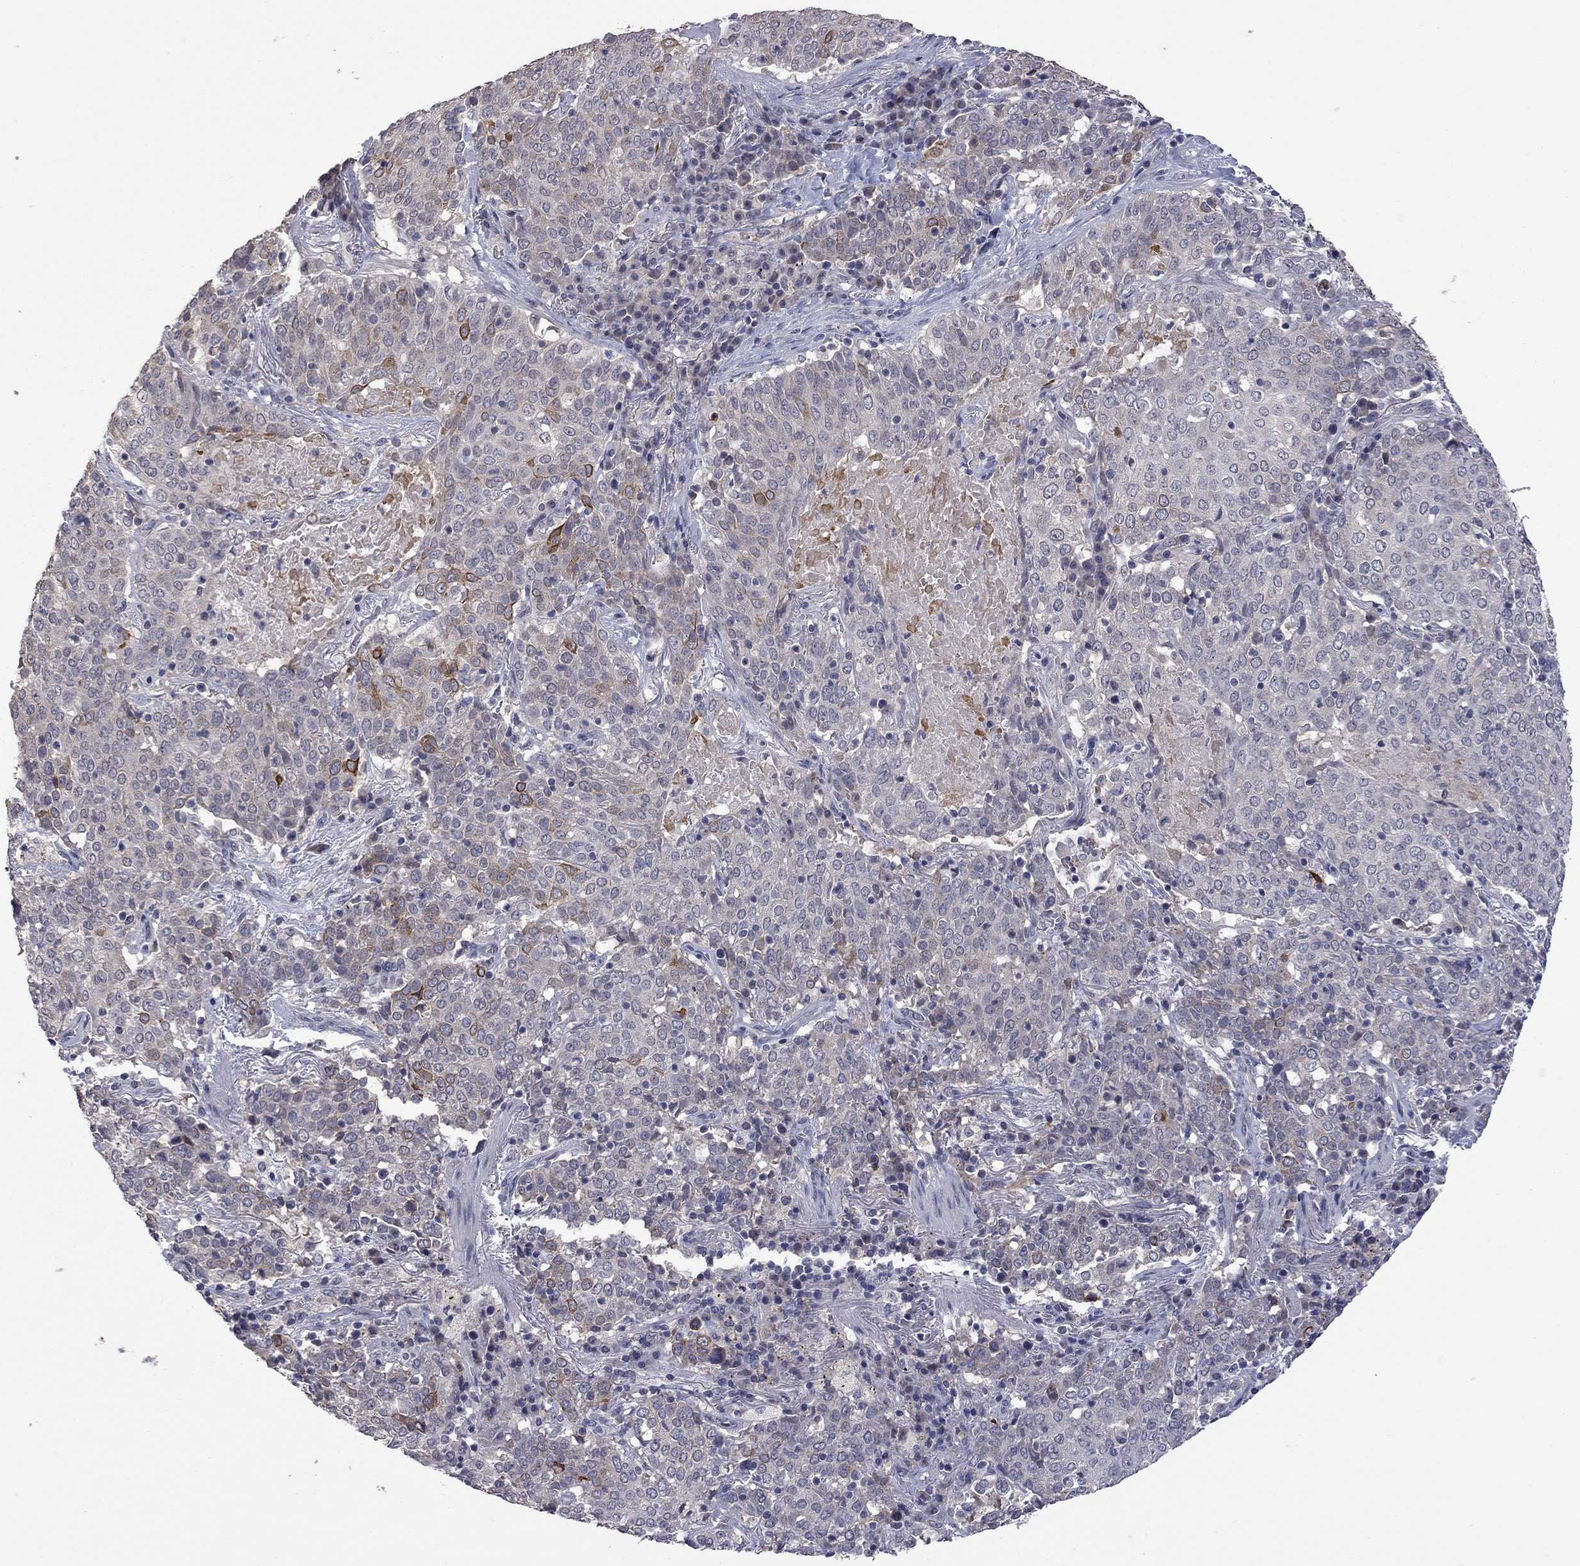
{"staining": {"intensity": "moderate", "quantity": "<25%", "location": "cytoplasmic/membranous"}, "tissue": "lung cancer", "cell_type": "Tumor cells", "image_type": "cancer", "snomed": [{"axis": "morphology", "description": "Squamous cell carcinoma, NOS"}, {"axis": "topography", "description": "Lung"}], "caption": "DAB immunohistochemical staining of lung squamous cell carcinoma displays moderate cytoplasmic/membranous protein positivity in about <25% of tumor cells.", "gene": "FABP12", "patient": {"sex": "male", "age": 82}}